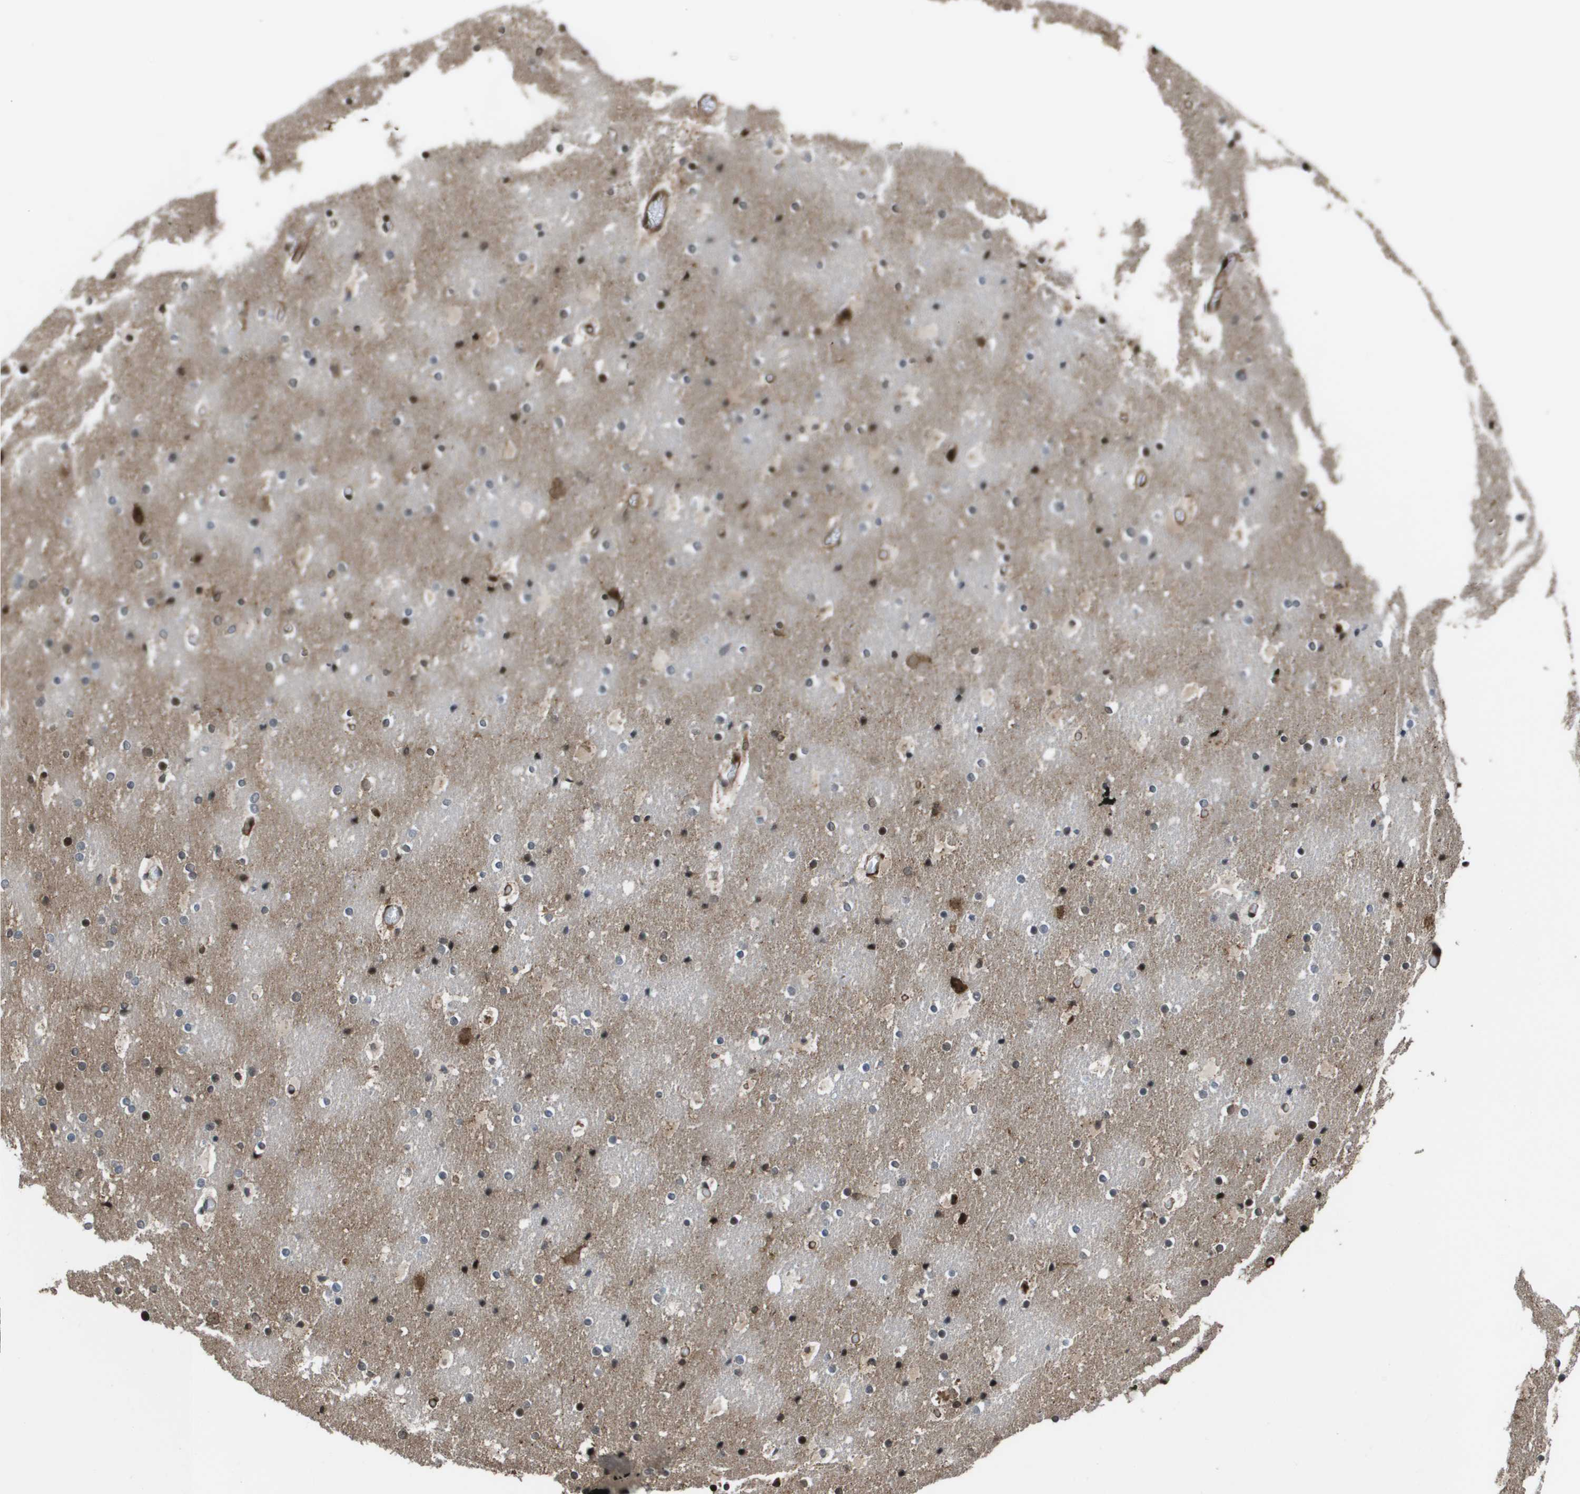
{"staining": {"intensity": "moderate", "quantity": ">75%", "location": "cytoplasmic/membranous,nuclear"}, "tissue": "cerebral cortex", "cell_type": "Endothelial cells", "image_type": "normal", "snomed": [{"axis": "morphology", "description": "Normal tissue, NOS"}, {"axis": "topography", "description": "Cerebral cortex"}], "caption": "Cerebral cortex stained for a protein (brown) exhibits moderate cytoplasmic/membranous,nuclear positive staining in approximately >75% of endothelial cells.", "gene": "AXIN2", "patient": {"sex": "male", "age": 57}}